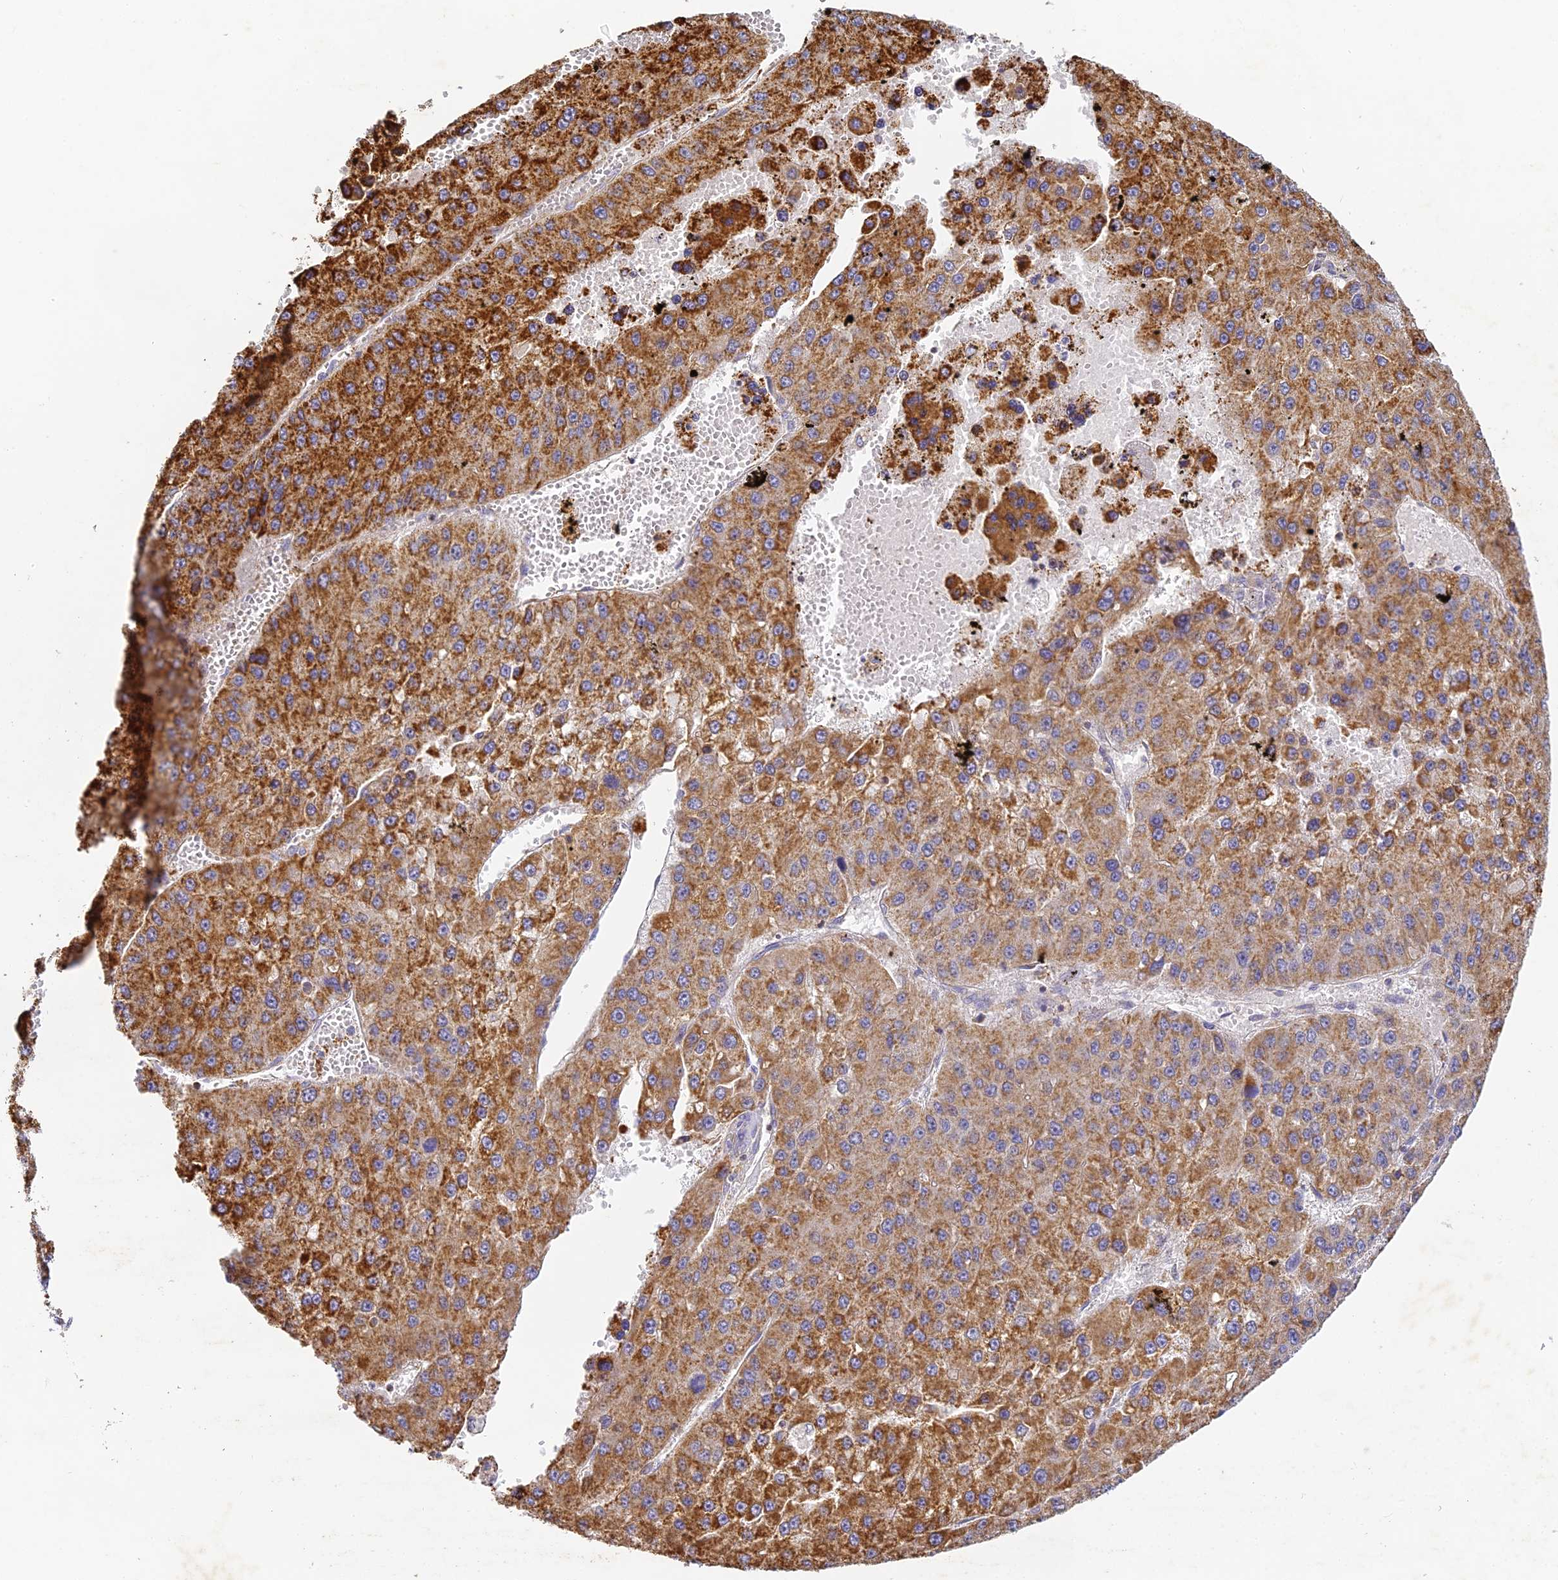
{"staining": {"intensity": "strong", "quantity": ">75%", "location": "cytoplasmic/membranous"}, "tissue": "liver cancer", "cell_type": "Tumor cells", "image_type": "cancer", "snomed": [{"axis": "morphology", "description": "Carcinoma, Hepatocellular, NOS"}, {"axis": "topography", "description": "Liver"}], "caption": "This is a micrograph of immunohistochemistry staining of liver hepatocellular carcinoma, which shows strong staining in the cytoplasmic/membranous of tumor cells.", "gene": "DONSON", "patient": {"sex": "female", "age": 73}}